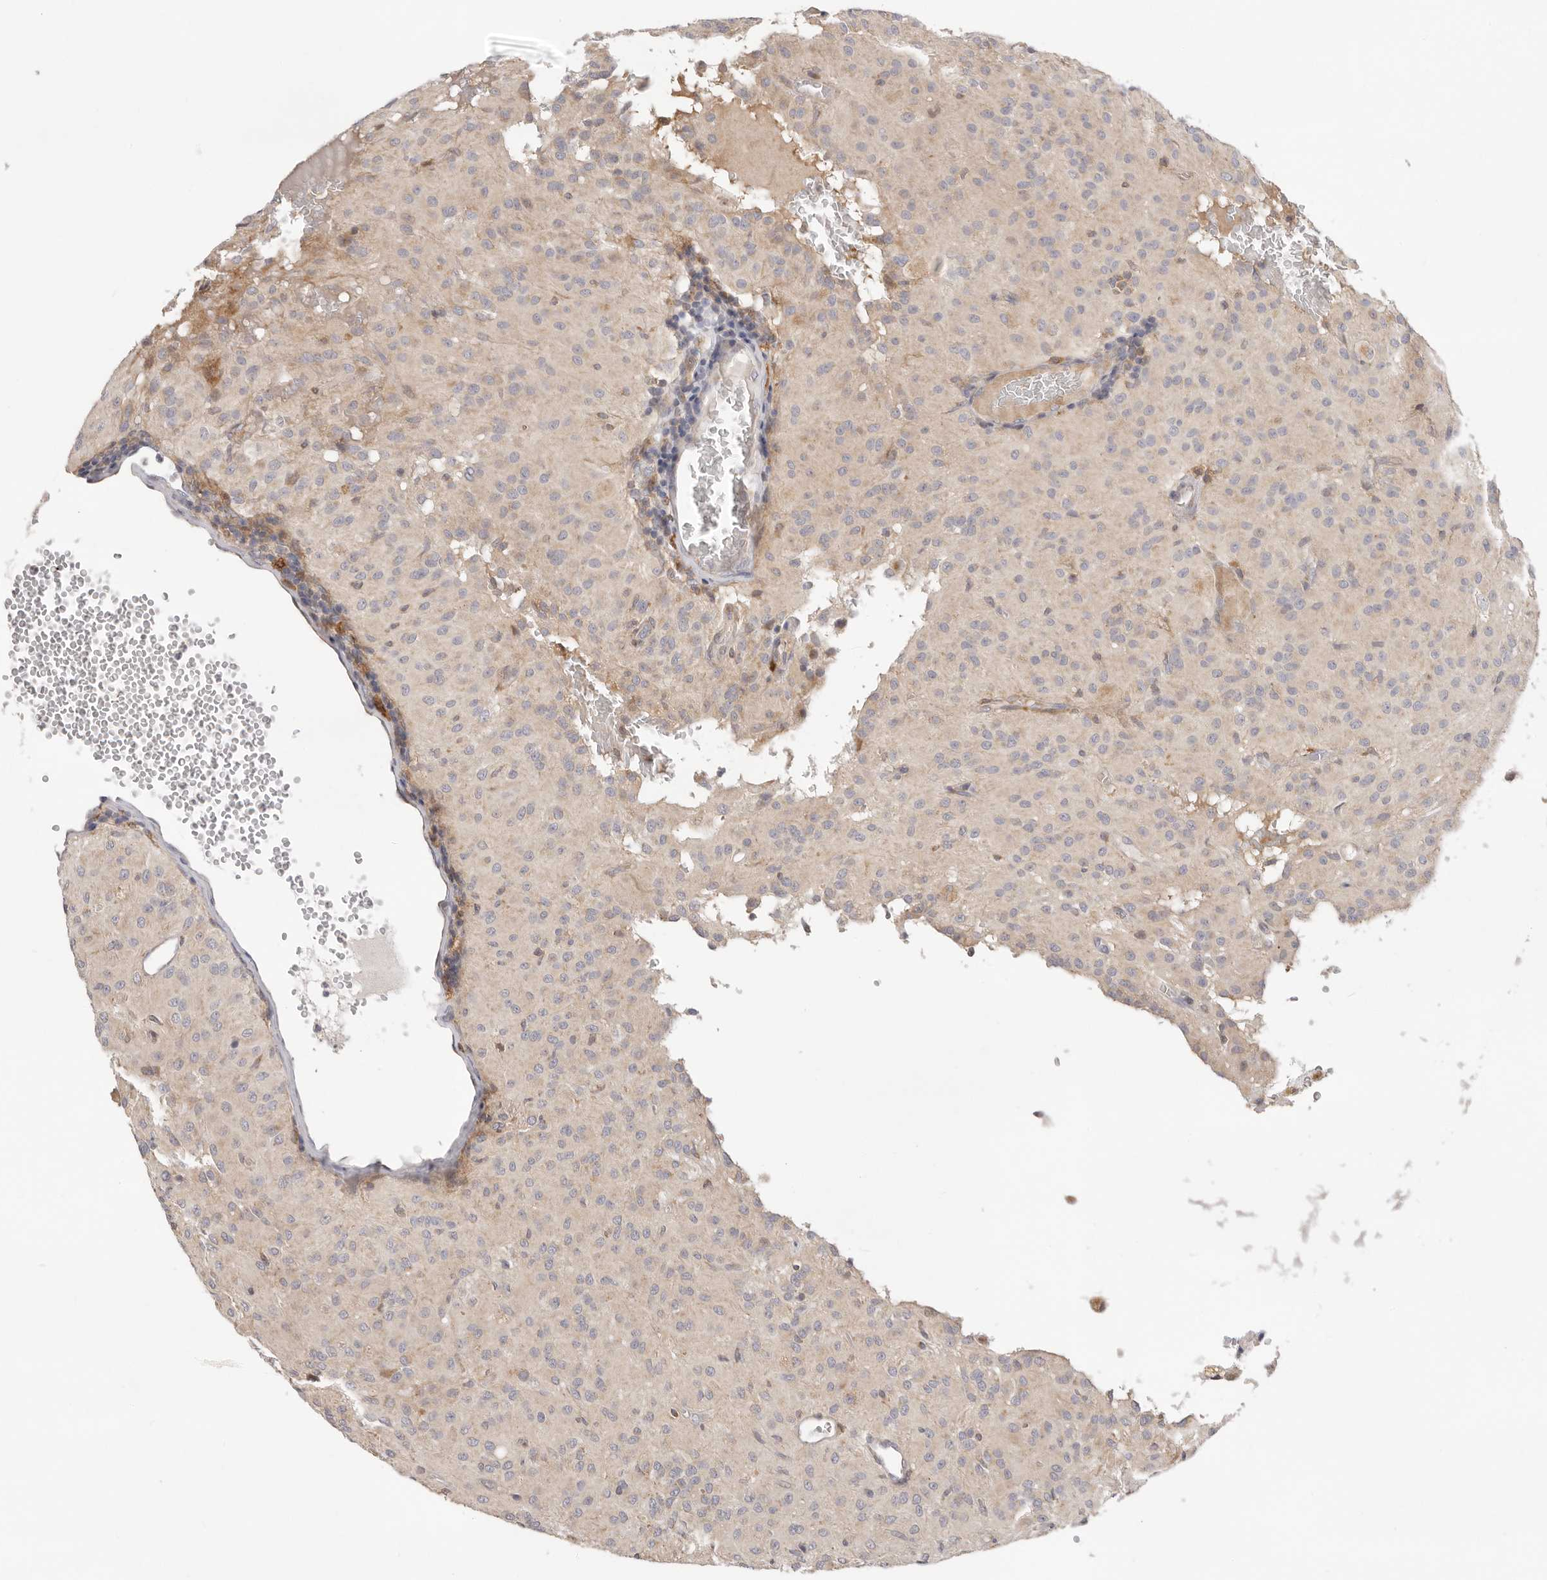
{"staining": {"intensity": "negative", "quantity": "none", "location": "none"}, "tissue": "glioma", "cell_type": "Tumor cells", "image_type": "cancer", "snomed": [{"axis": "morphology", "description": "Glioma, malignant, High grade"}, {"axis": "topography", "description": "Brain"}], "caption": "DAB immunohistochemical staining of human glioma shows no significant positivity in tumor cells. The staining was performed using DAB to visualize the protein expression in brown, while the nuclei were stained in blue with hematoxylin (Magnification: 20x).", "gene": "USH1C", "patient": {"sex": "female", "age": 59}}